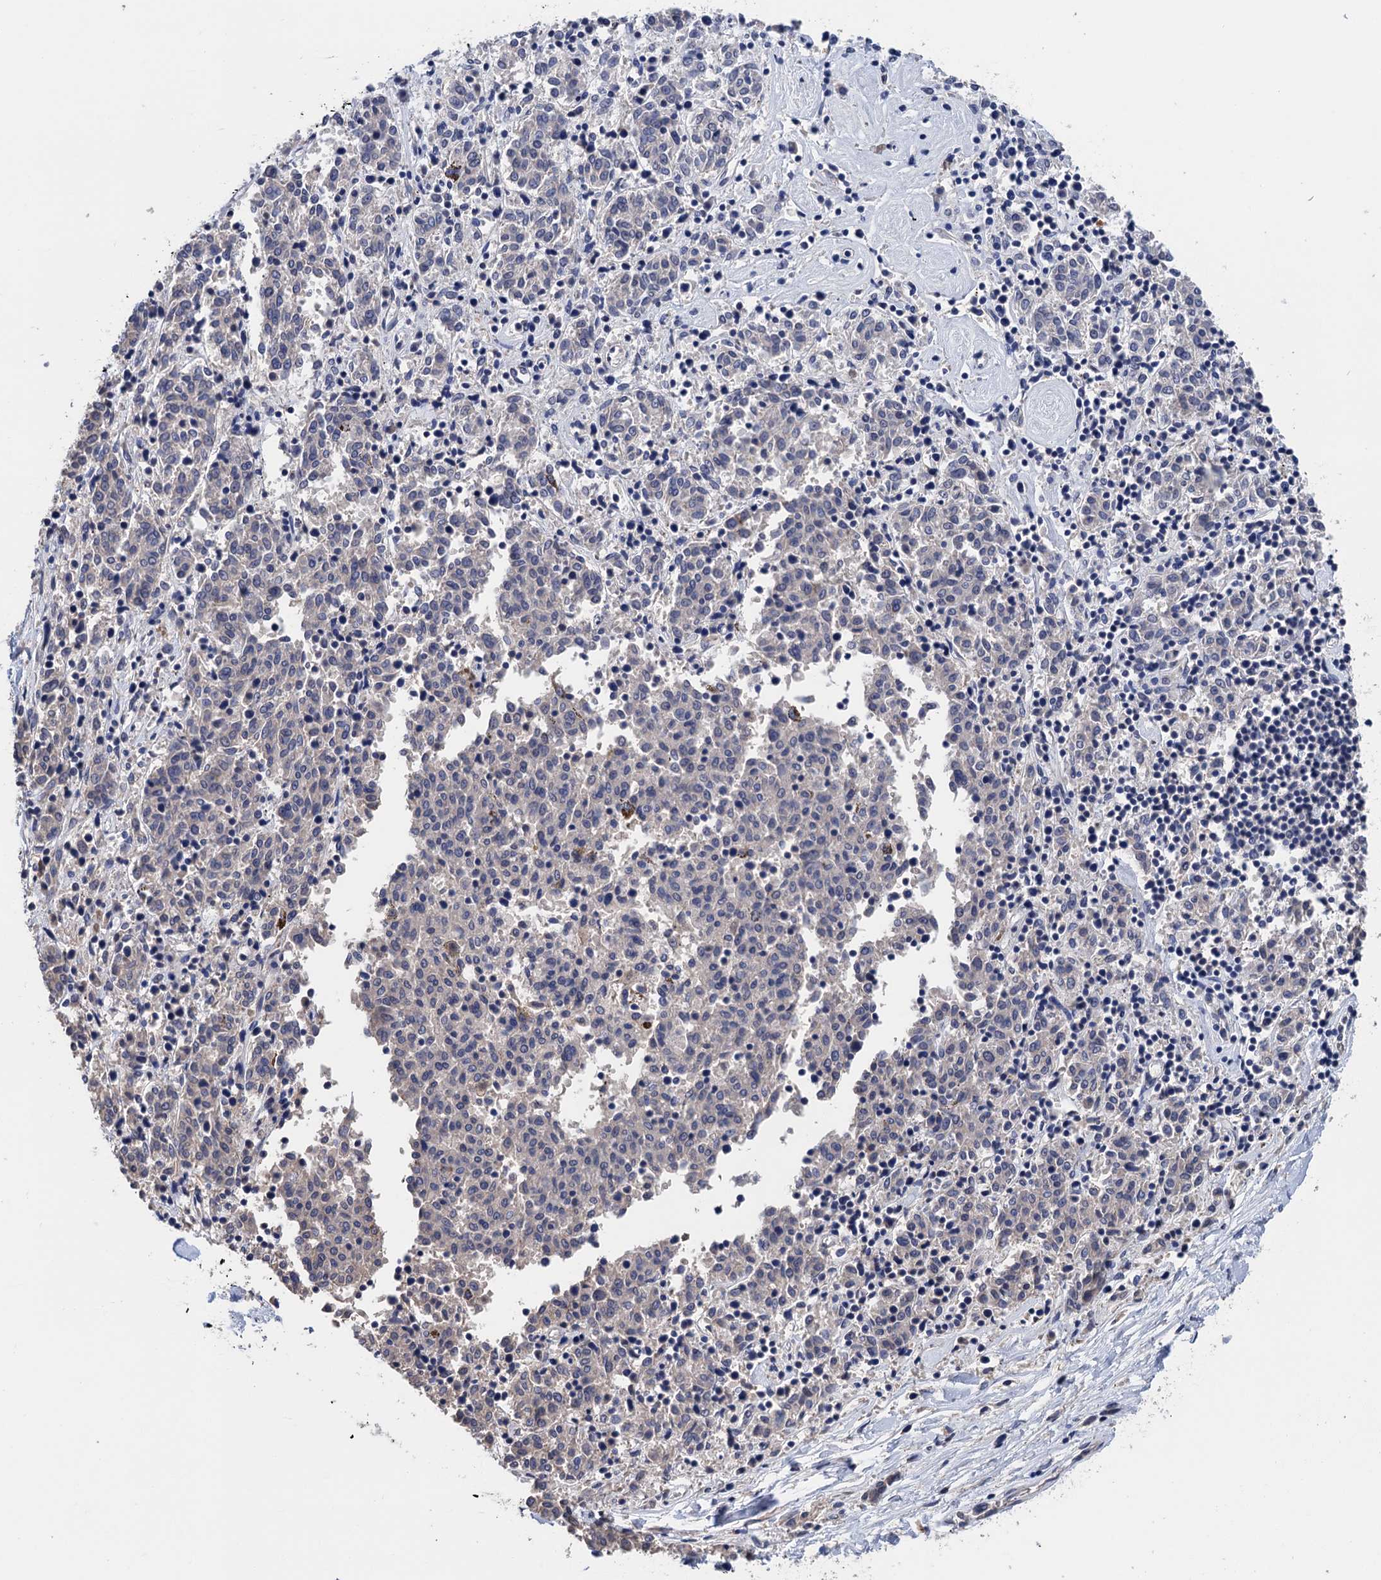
{"staining": {"intensity": "negative", "quantity": "none", "location": "none"}, "tissue": "melanoma", "cell_type": "Tumor cells", "image_type": "cancer", "snomed": [{"axis": "morphology", "description": "Malignant melanoma, NOS"}, {"axis": "topography", "description": "Skin"}], "caption": "High magnification brightfield microscopy of malignant melanoma stained with DAB (brown) and counterstained with hematoxylin (blue): tumor cells show no significant staining.", "gene": "ART5", "patient": {"sex": "female", "age": 72}}